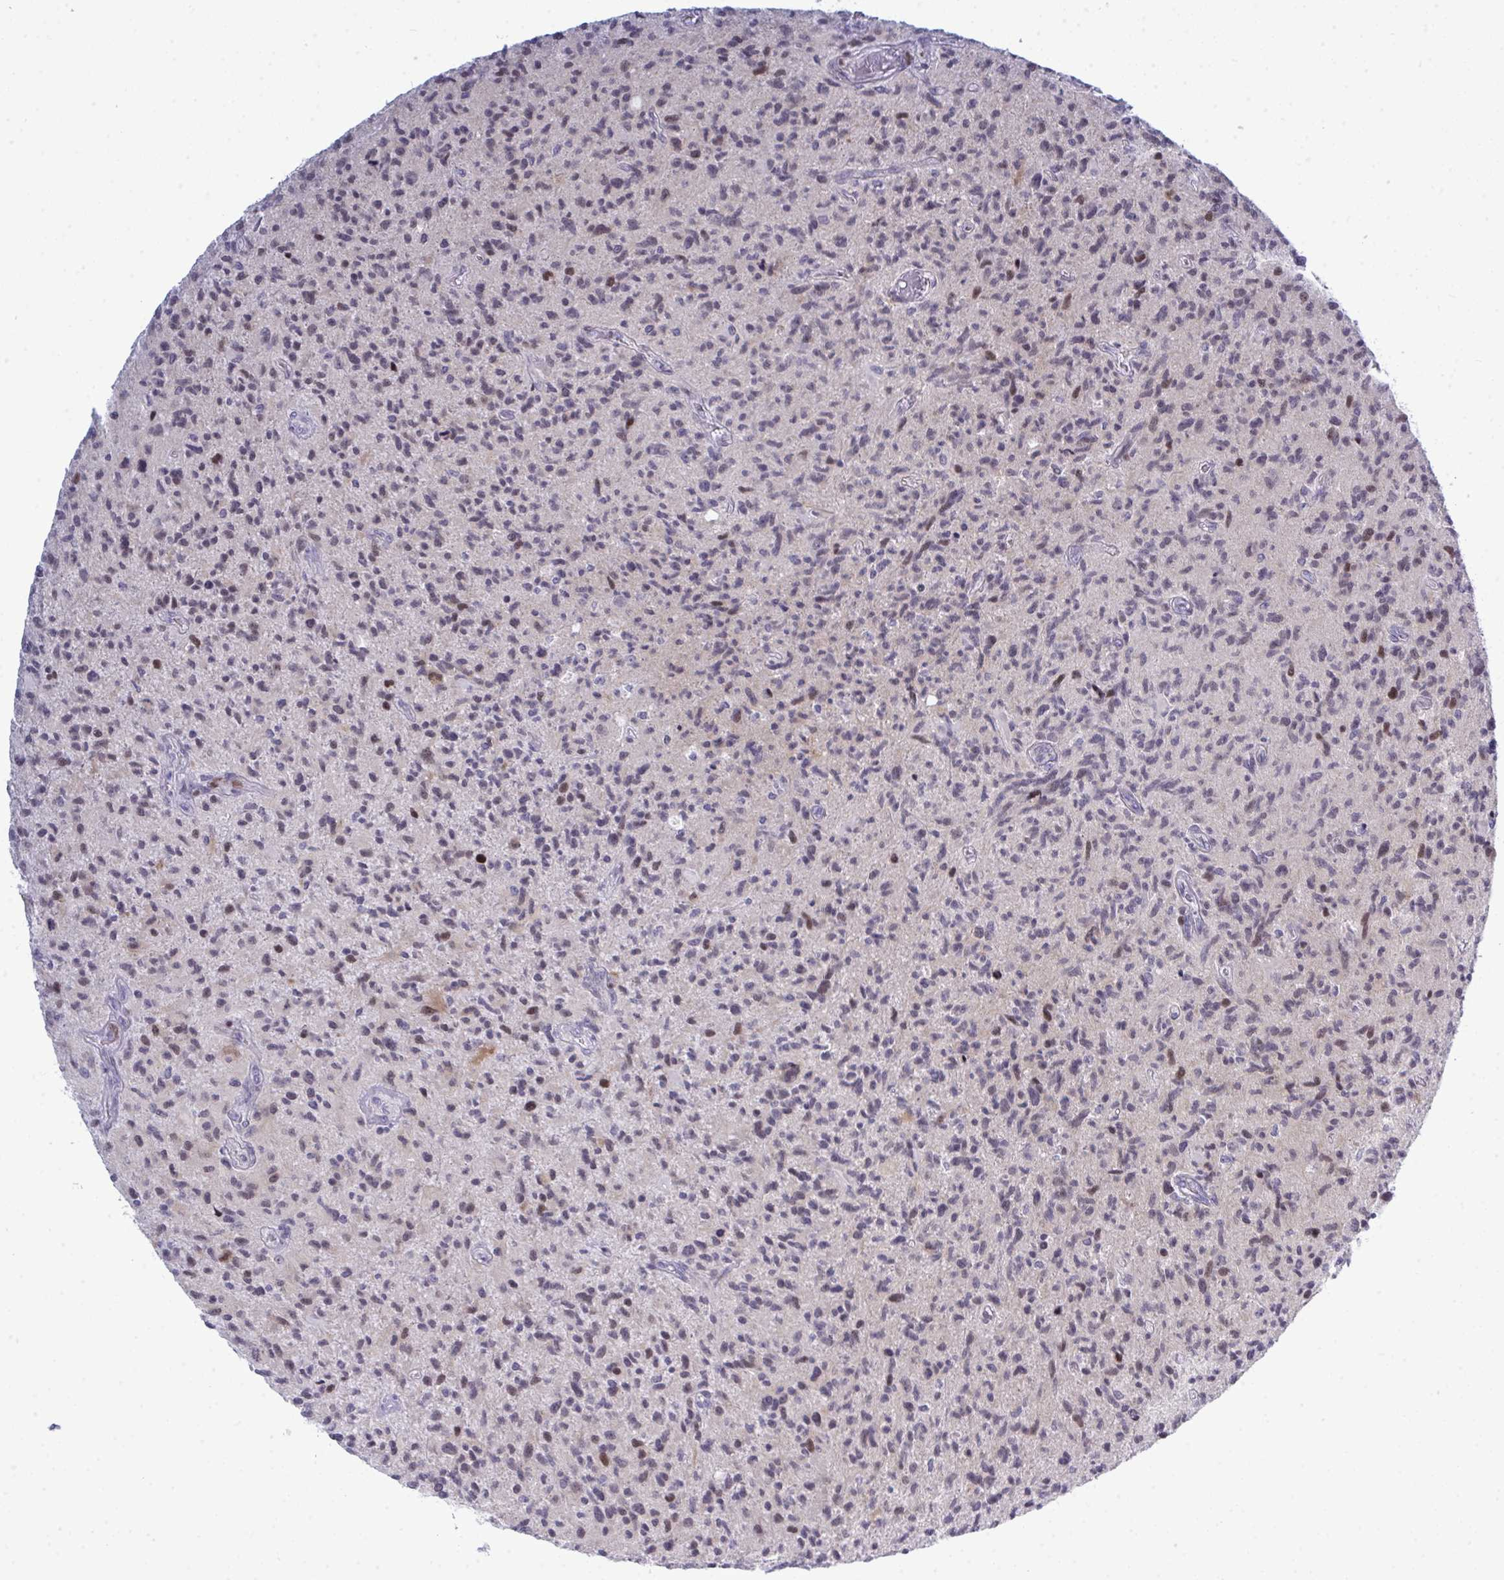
{"staining": {"intensity": "moderate", "quantity": "<25%", "location": "nuclear"}, "tissue": "glioma", "cell_type": "Tumor cells", "image_type": "cancer", "snomed": [{"axis": "morphology", "description": "Glioma, malignant, High grade"}, {"axis": "topography", "description": "Brain"}], "caption": "Malignant glioma (high-grade) was stained to show a protein in brown. There is low levels of moderate nuclear positivity in approximately <25% of tumor cells.", "gene": "TAB1", "patient": {"sex": "female", "age": 70}}